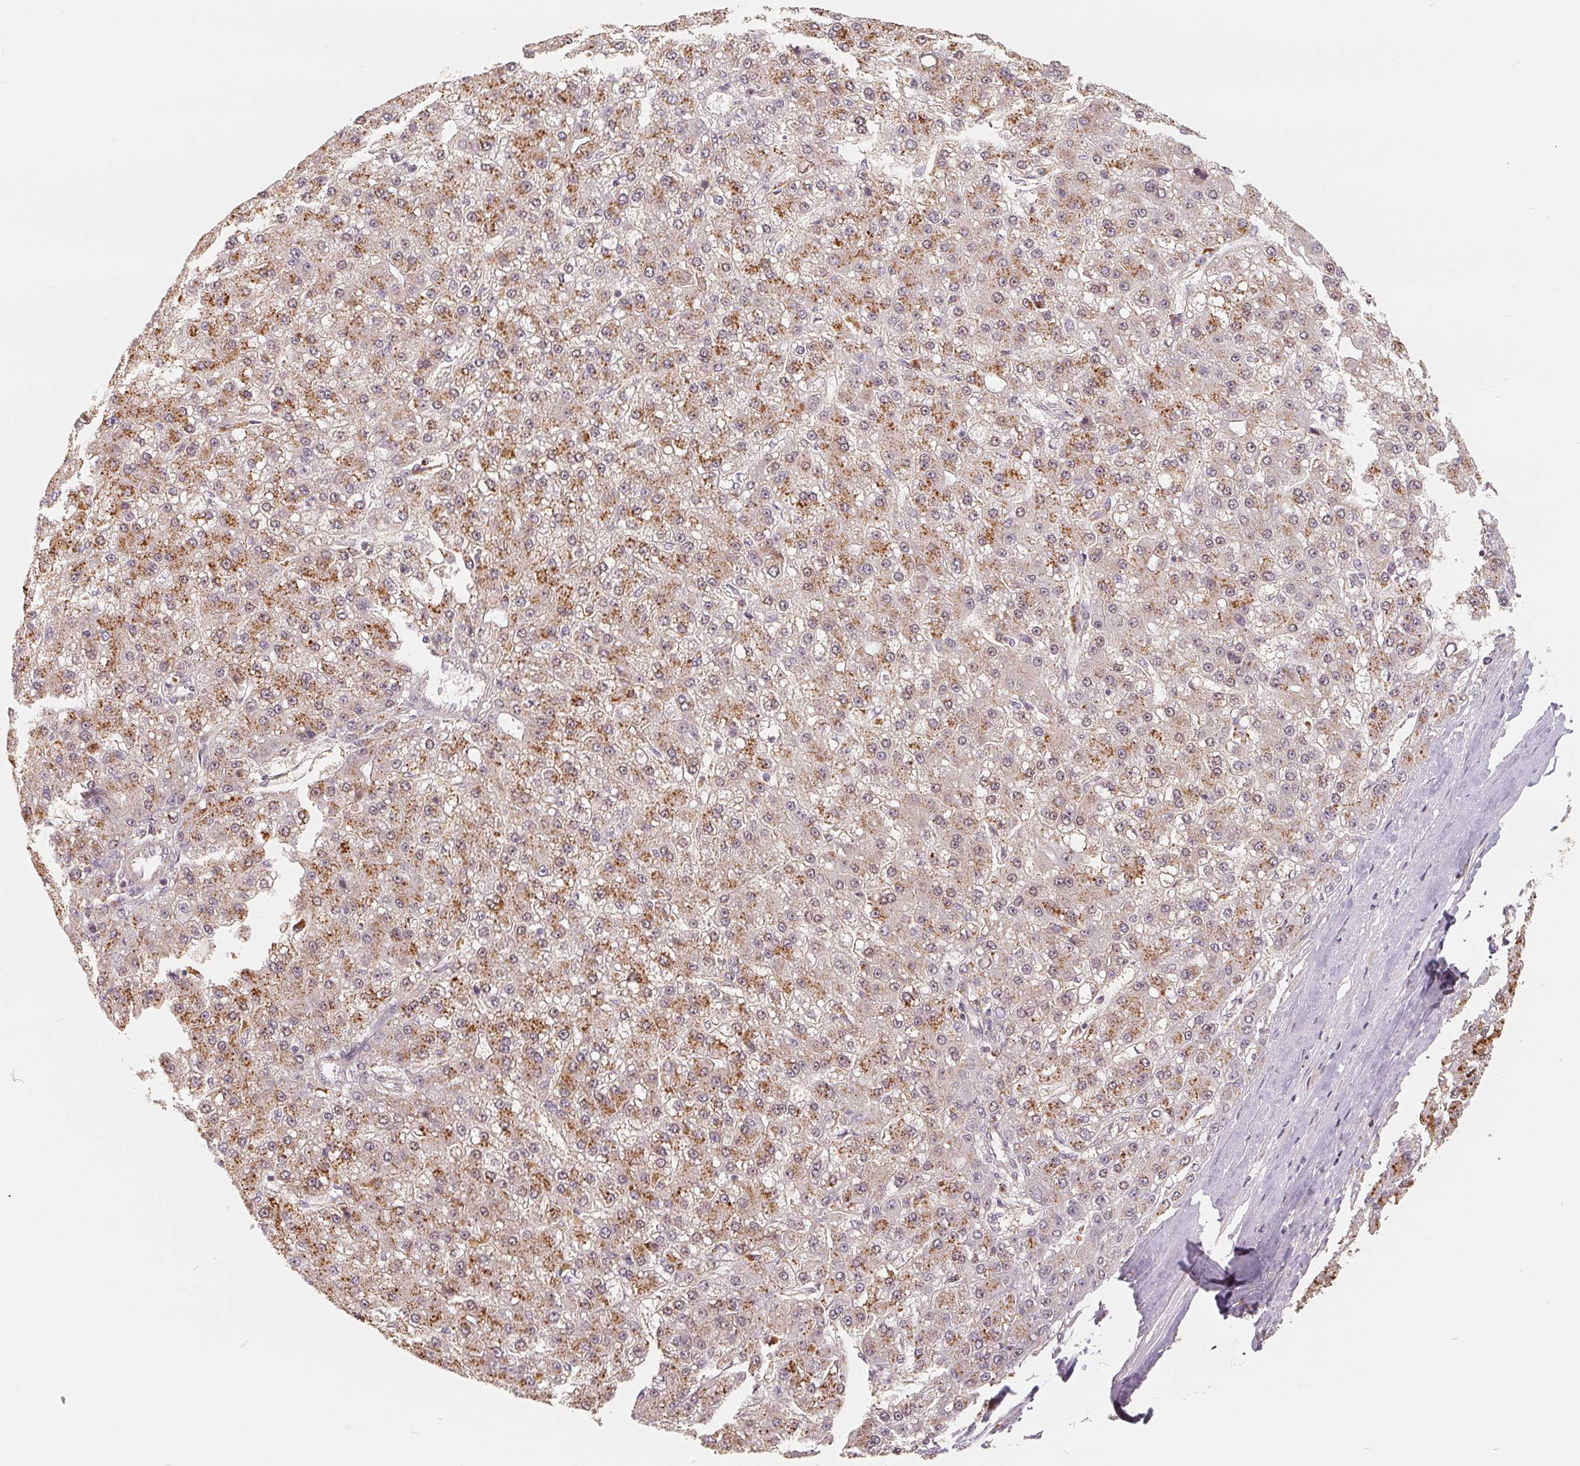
{"staining": {"intensity": "moderate", "quantity": "25%-75%", "location": "cytoplasmic/membranous,nuclear"}, "tissue": "liver cancer", "cell_type": "Tumor cells", "image_type": "cancer", "snomed": [{"axis": "morphology", "description": "Carcinoma, Hepatocellular, NOS"}, {"axis": "topography", "description": "Liver"}], "caption": "Immunohistochemistry staining of liver cancer, which reveals medium levels of moderate cytoplasmic/membranous and nuclear expression in about 25%-75% of tumor cells indicating moderate cytoplasmic/membranous and nuclear protein positivity. The staining was performed using DAB (brown) for protein detection and nuclei were counterstained in hematoxylin (blue).", "gene": "GUSB", "patient": {"sex": "male", "age": 67}}